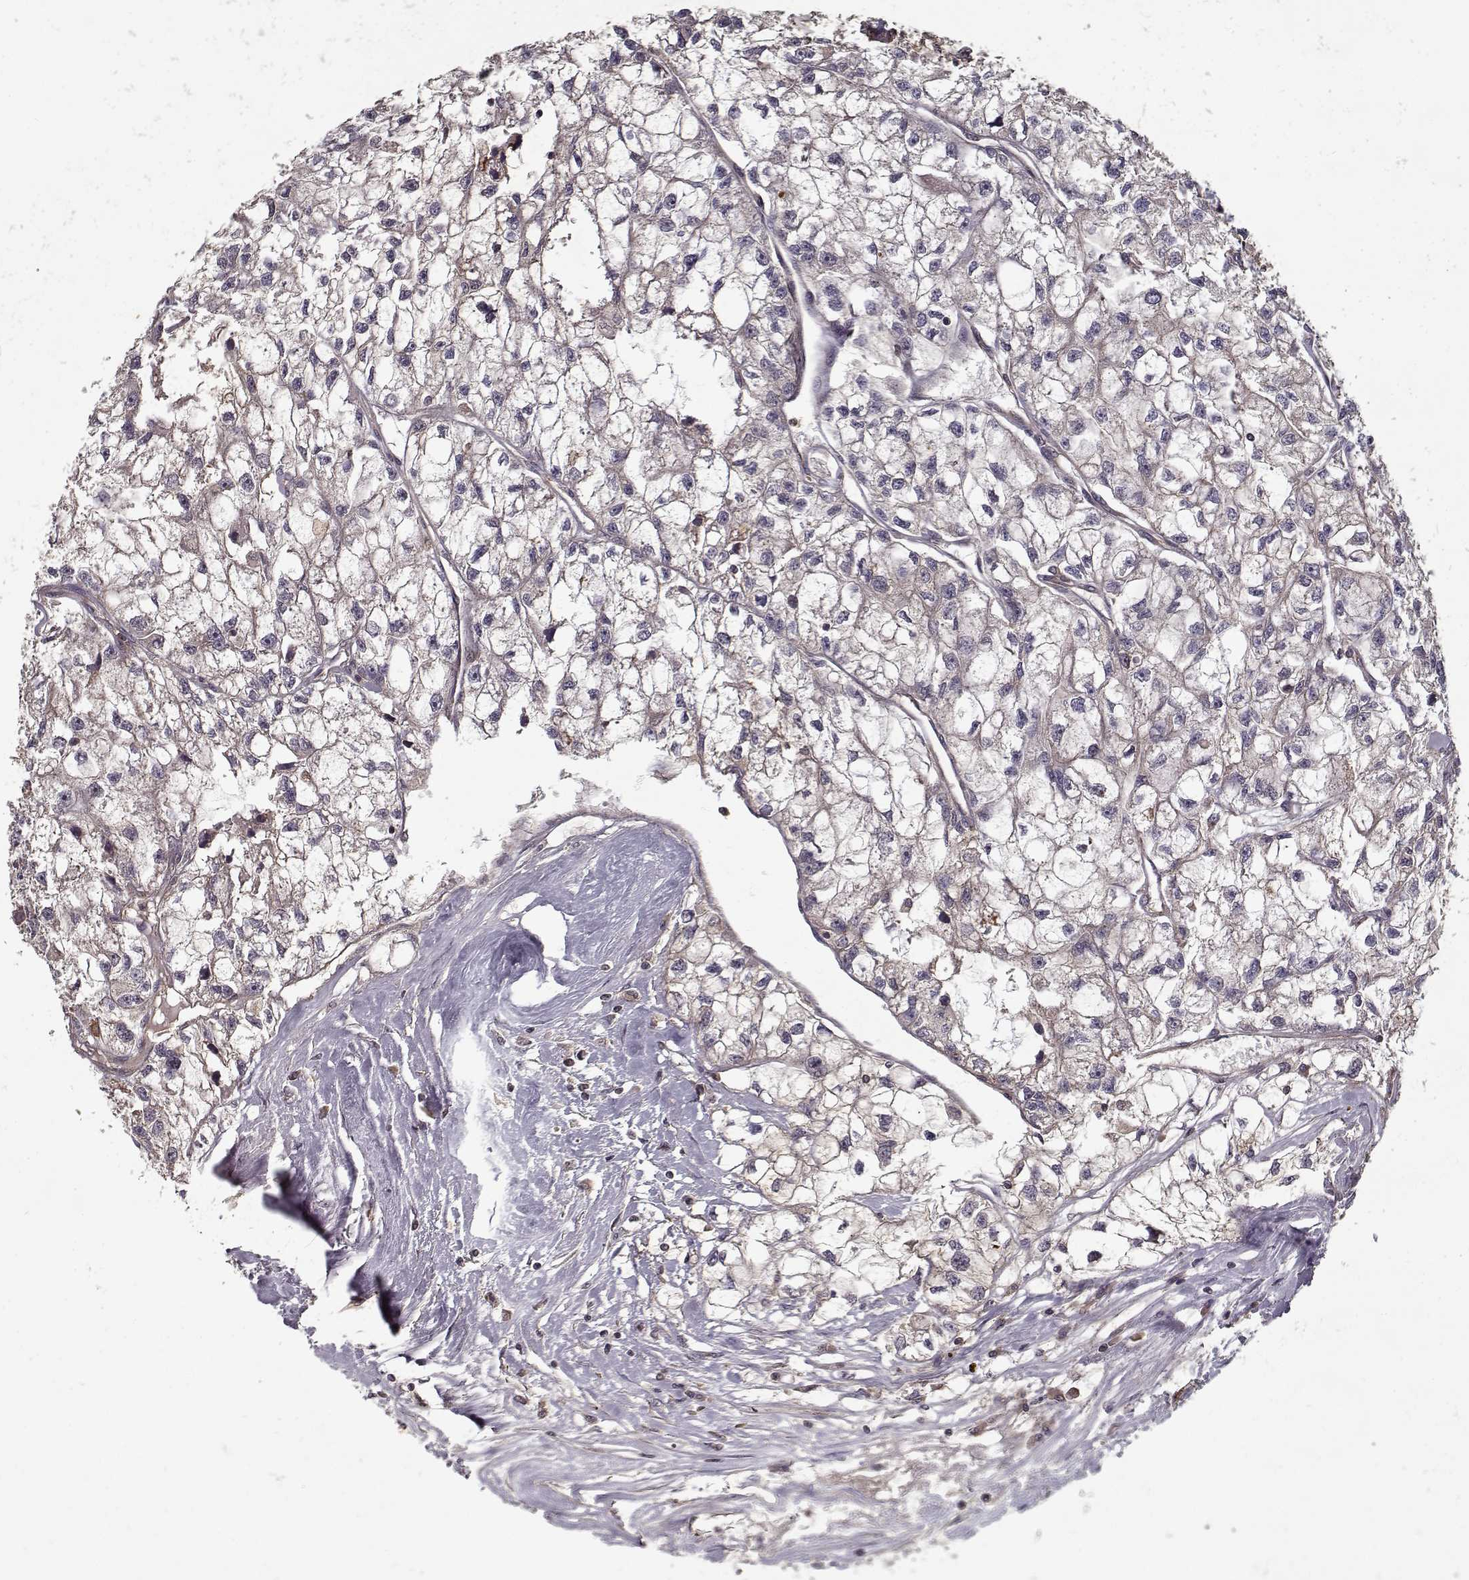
{"staining": {"intensity": "weak", "quantity": "<25%", "location": "cytoplasmic/membranous"}, "tissue": "renal cancer", "cell_type": "Tumor cells", "image_type": "cancer", "snomed": [{"axis": "morphology", "description": "Adenocarcinoma, NOS"}, {"axis": "topography", "description": "Kidney"}], "caption": "A photomicrograph of human renal cancer is negative for staining in tumor cells.", "gene": "PPP1R12A", "patient": {"sex": "male", "age": 56}}